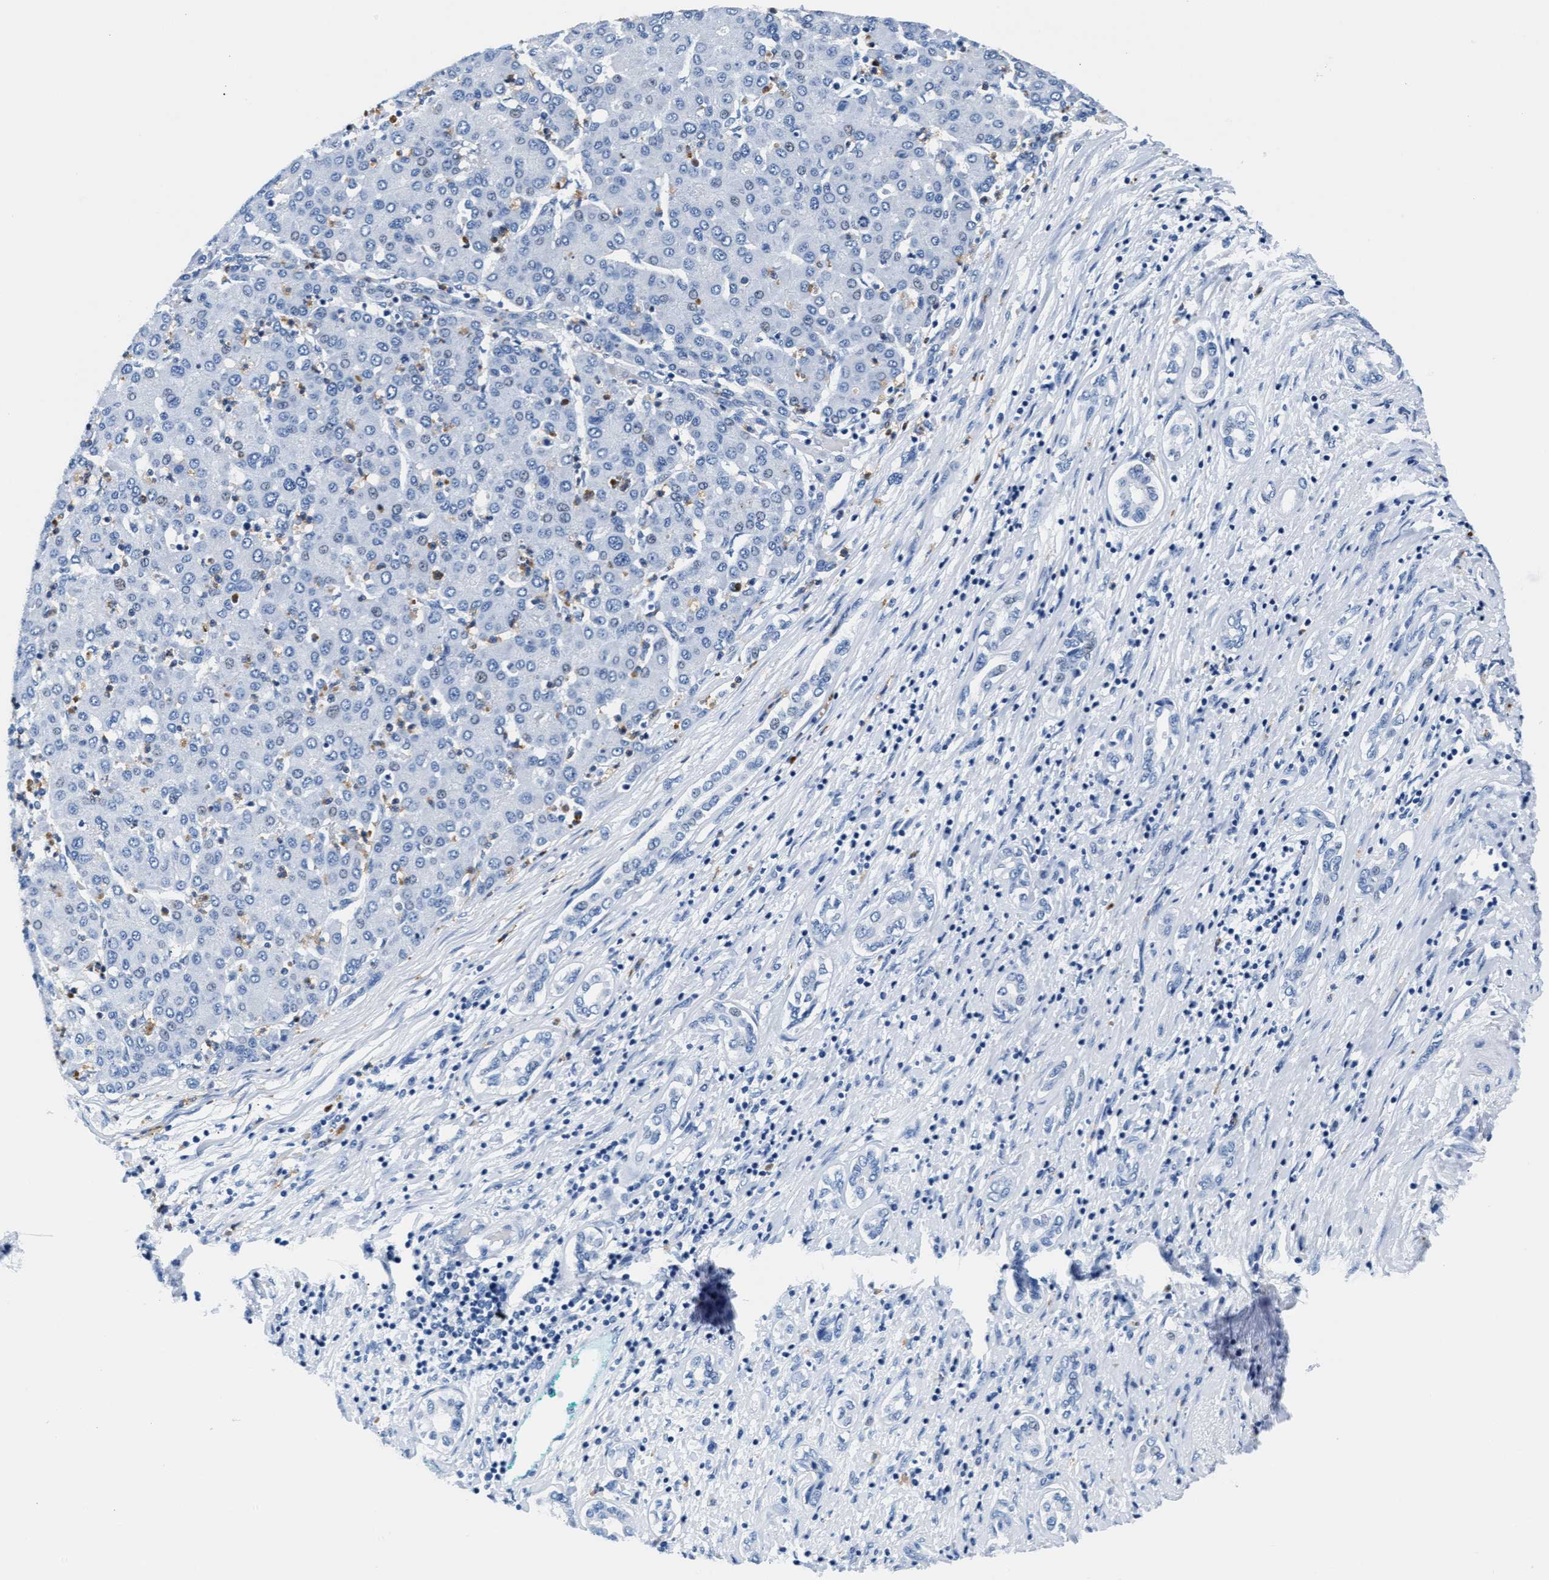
{"staining": {"intensity": "negative", "quantity": "none", "location": "none"}, "tissue": "liver cancer", "cell_type": "Tumor cells", "image_type": "cancer", "snomed": [{"axis": "morphology", "description": "Carcinoma, Hepatocellular, NOS"}, {"axis": "topography", "description": "Liver"}], "caption": "This is an immunohistochemistry histopathology image of liver cancer. There is no positivity in tumor cells.", "gene": "MMP8", "patient": {"sex": "male", "age": 65}}